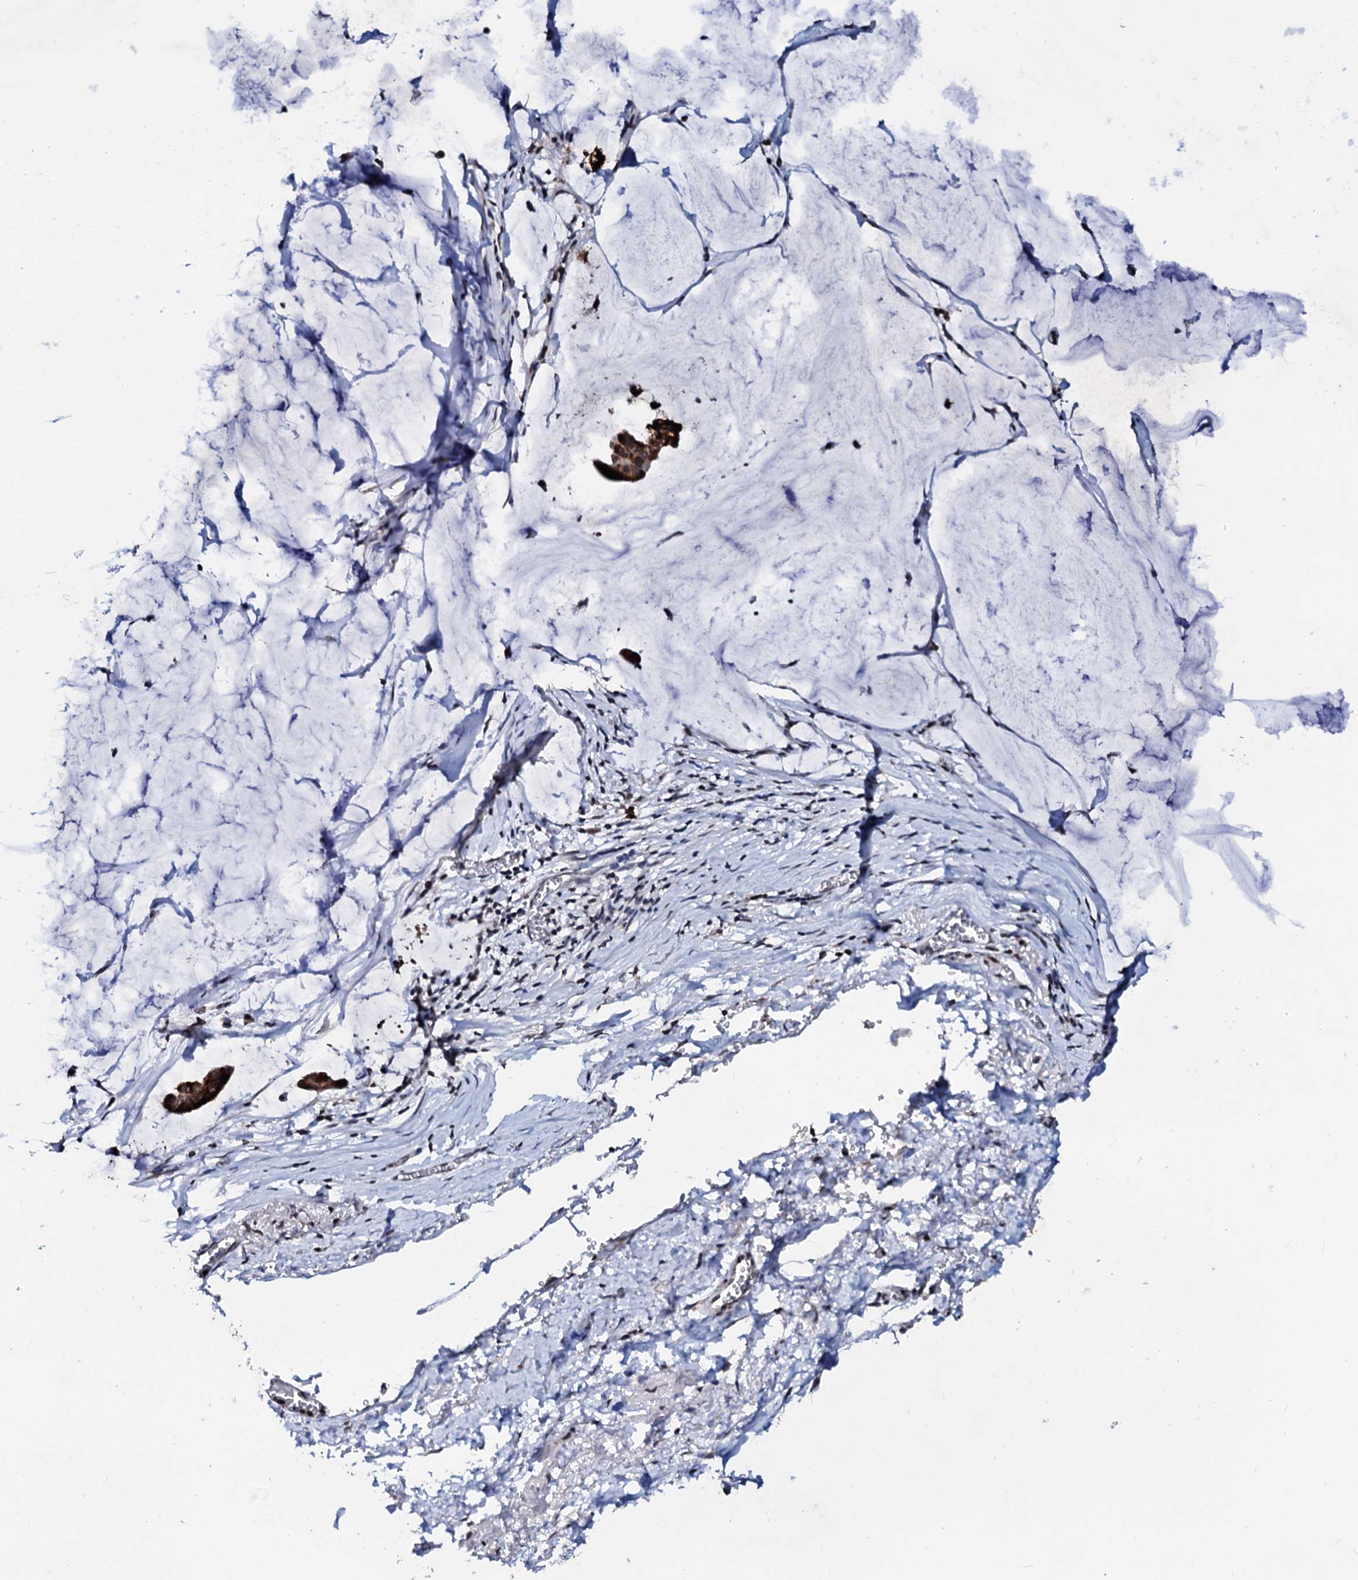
{"staining": {"intensity": "strong", "quantity": ">75%", "location": "cytoplasmic/membranous"}, "tissue": "ovarian cancer", "cell_type": "Tumor cells", "image_type": "cancer", "snomed": [{"axis": "morphology", "description": "Cystadenocarcinoma, mucinous, NOS"}, {"axis": "topography", "description": "Ovary"}], "caption": "A brown stain labels strong cytoplasmic/membranous expression of a protein in human ovarian cancer tumor cells. The staining is performed using DAB (3,3'-diaminobenzidine) brown chromogen to label protein expression. The nuclei are counter-stained blue using hematoxylin.", "gene": "LSM11", "patient": {"sex": "female", "age": 73}}